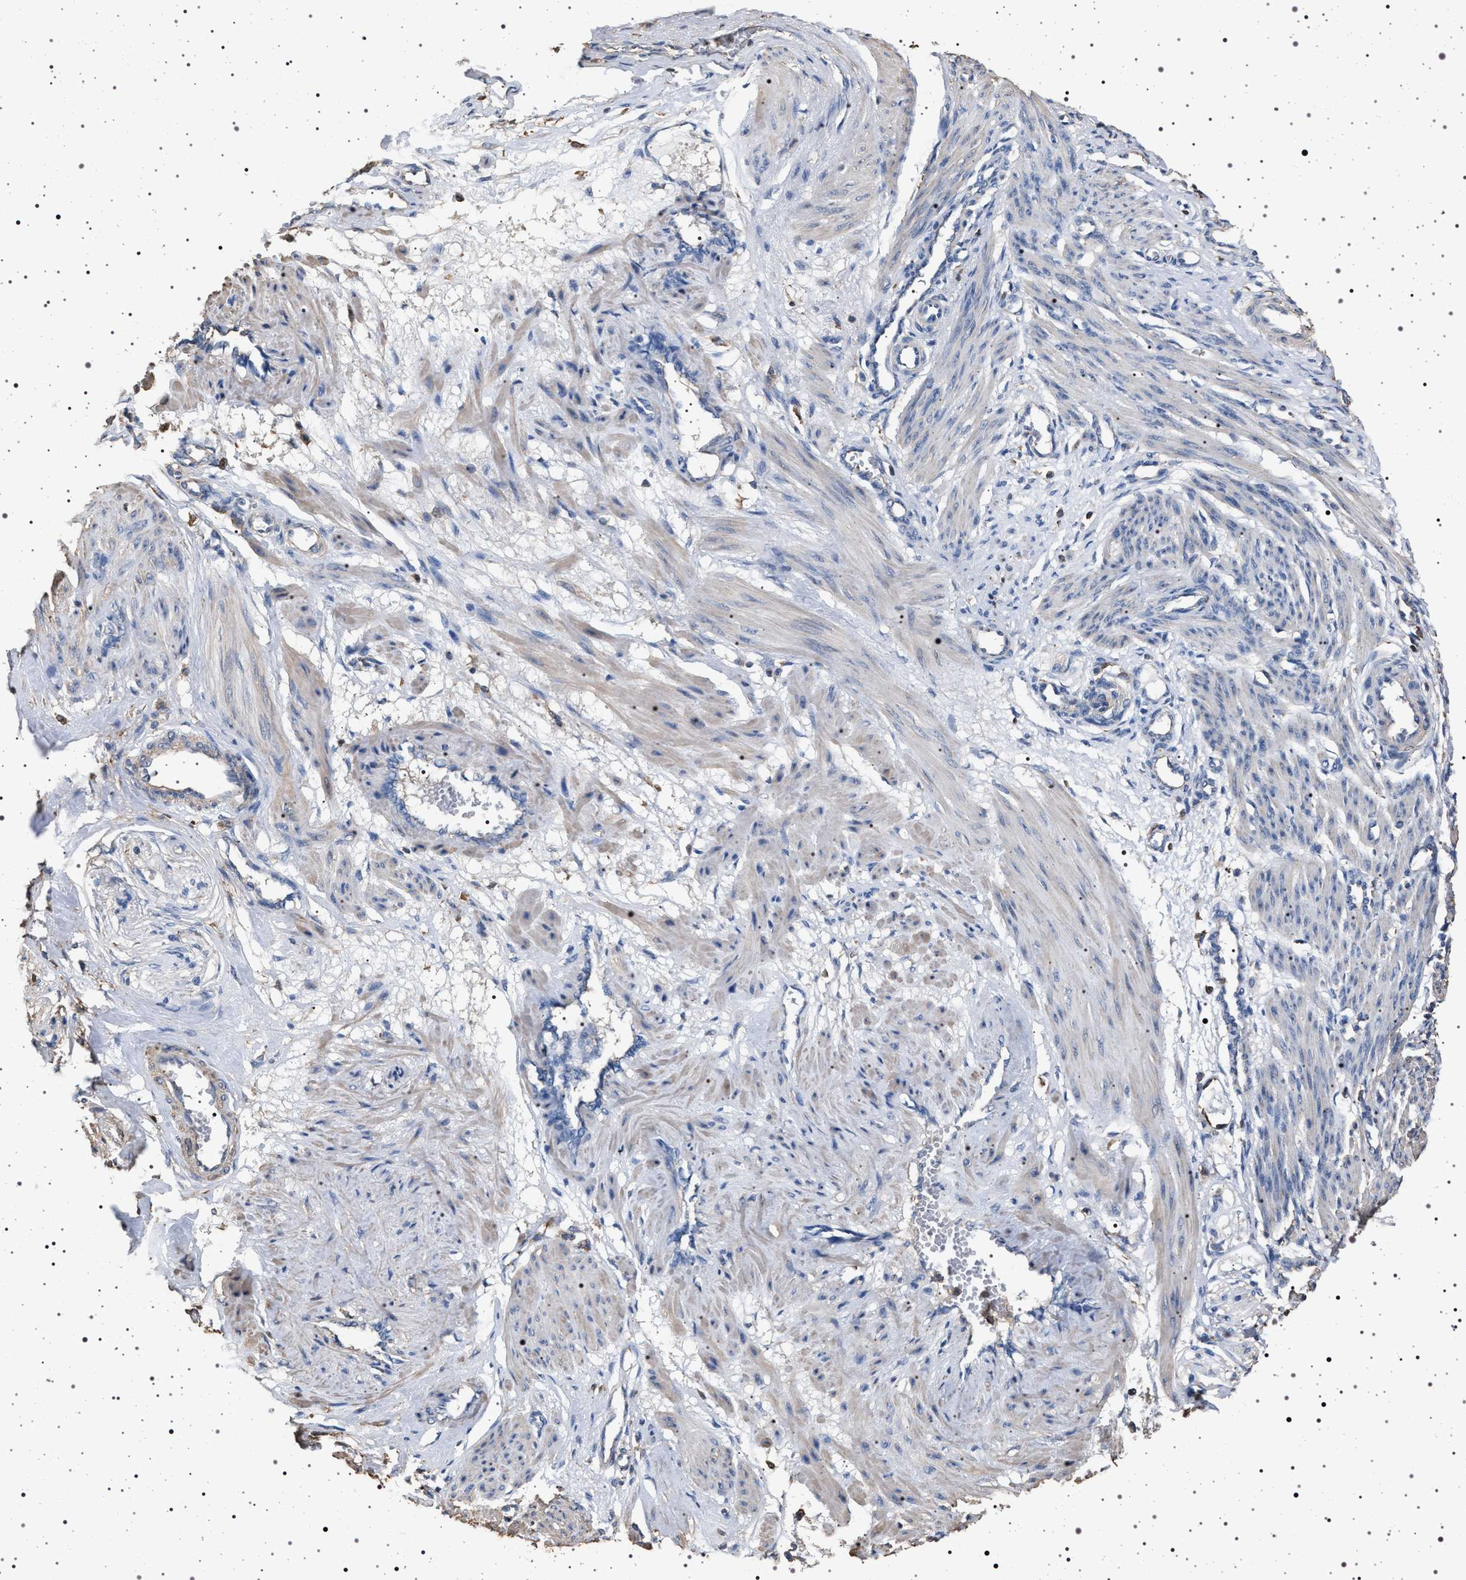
{"staining": {"intensity": "negative", "quantity": "none", "location": "none"}, "tissue": "smooth muscle", "cell_type": "Smooth muscle cells", "image_type": "normal", "snomed": [{"axis": "morphology", "description": "Normal tissue, NOS"}, {"axis": "topography", "description": "Endometrium"}], "caption": "High magnification brightfield microscopy of benign smooth muscle stained with DAB (brown) and counterstained with hematoxylin (blue): smooth muscle cells show no significant positivity.", "gene": "SMAP2", "patient": {"sex": "female", "age": 33}}